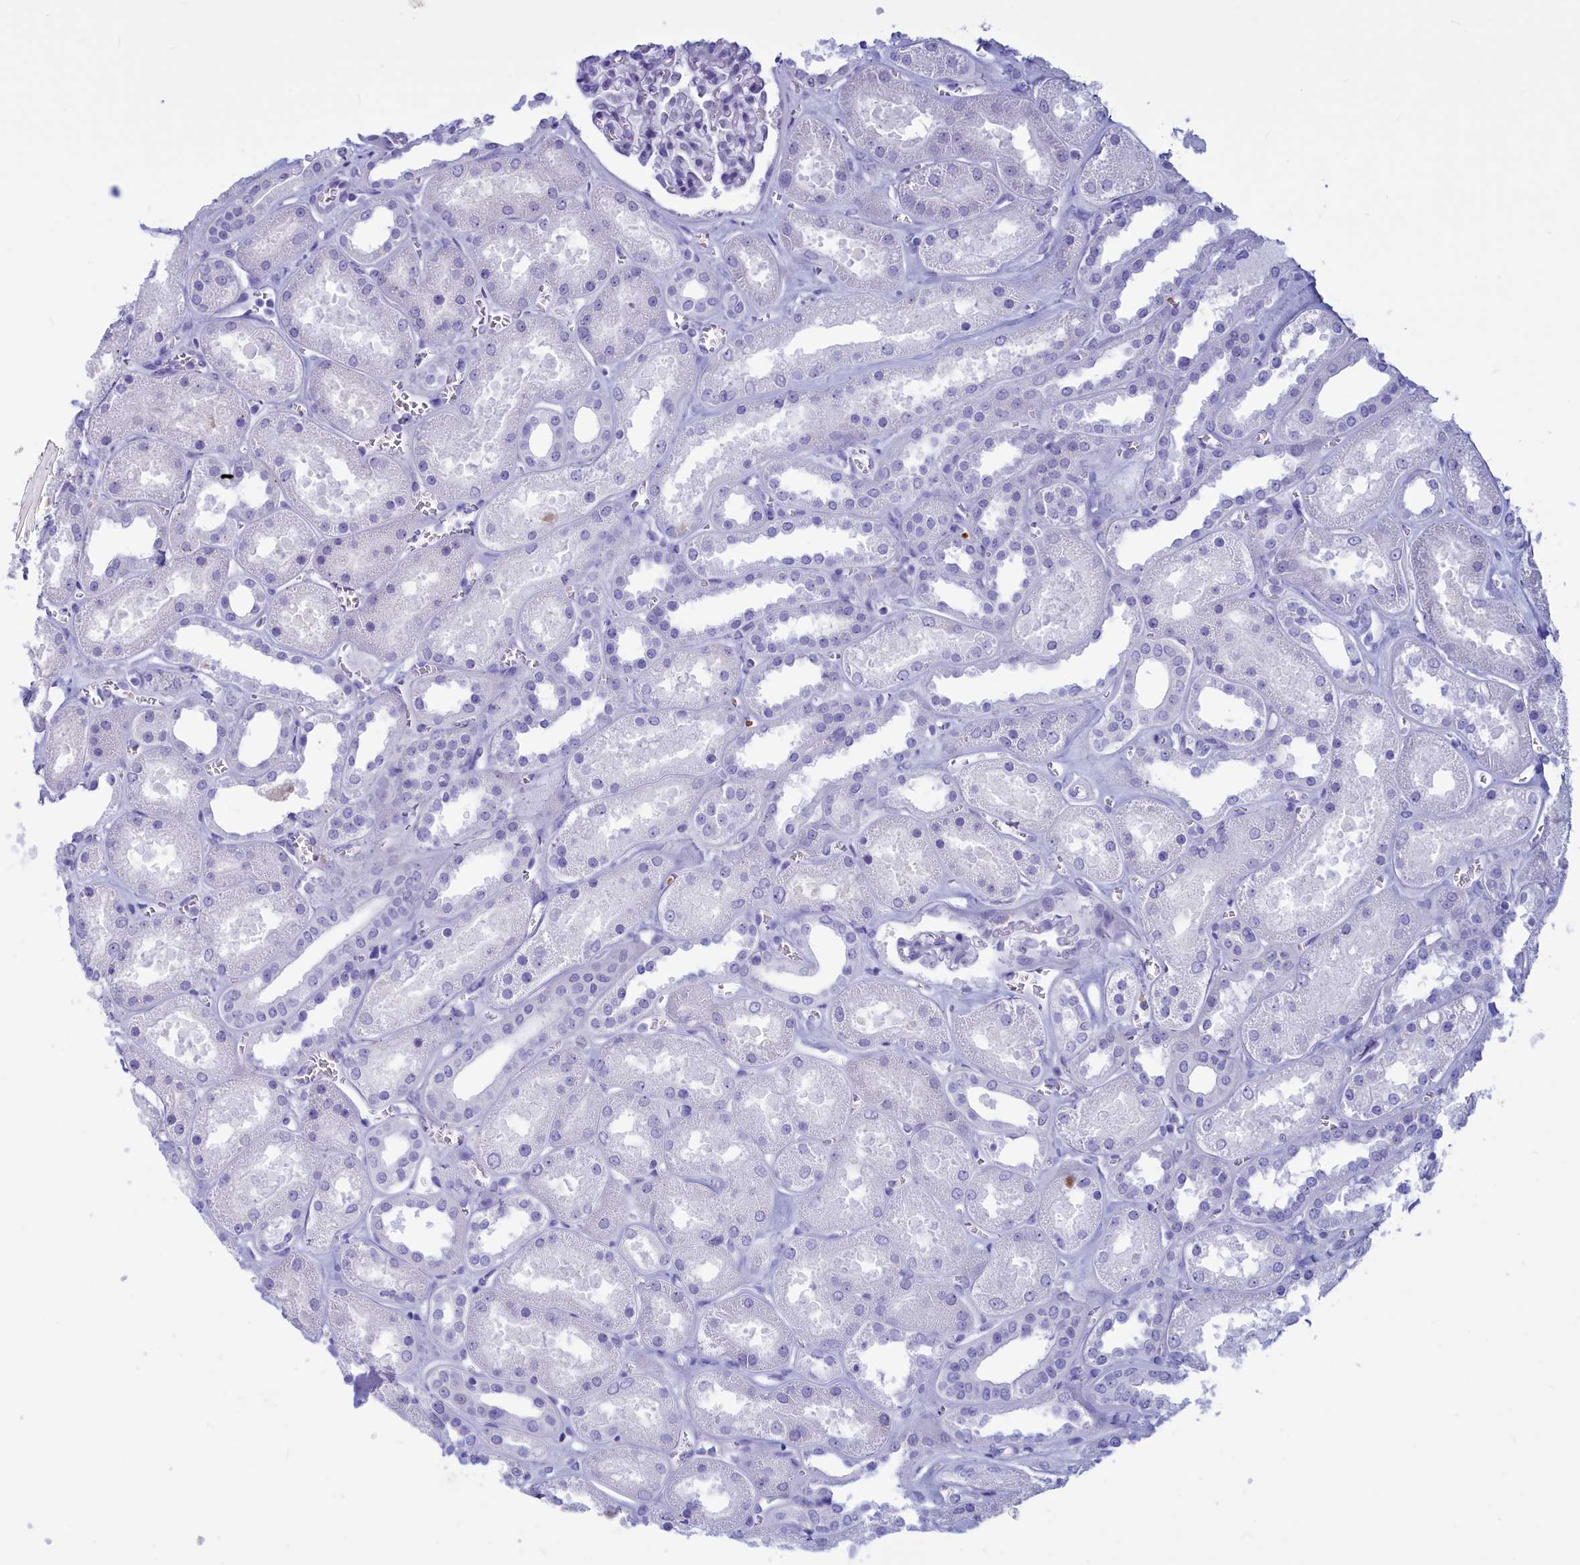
{"staining": {"intensity": "negative", "quantity": "none", "location": "none"}, "tissue": "kidney", "cell_type": "Cells in glomeruli", "image_type": "normal", "snomed": [{"axis": "morphology", "description": "Normal tissue, NOS"}, {"axis": "morphology", "description": "Adenocarcinoma, NOS"}, {"axis": "topography", "description": "Kidney"}], "caption": "The IHC photomicrograph has no significant expression in cells in glomeruli of kidney.", "gene": "GAPDHS", "patient": {"sex": "female", "age": 68}}